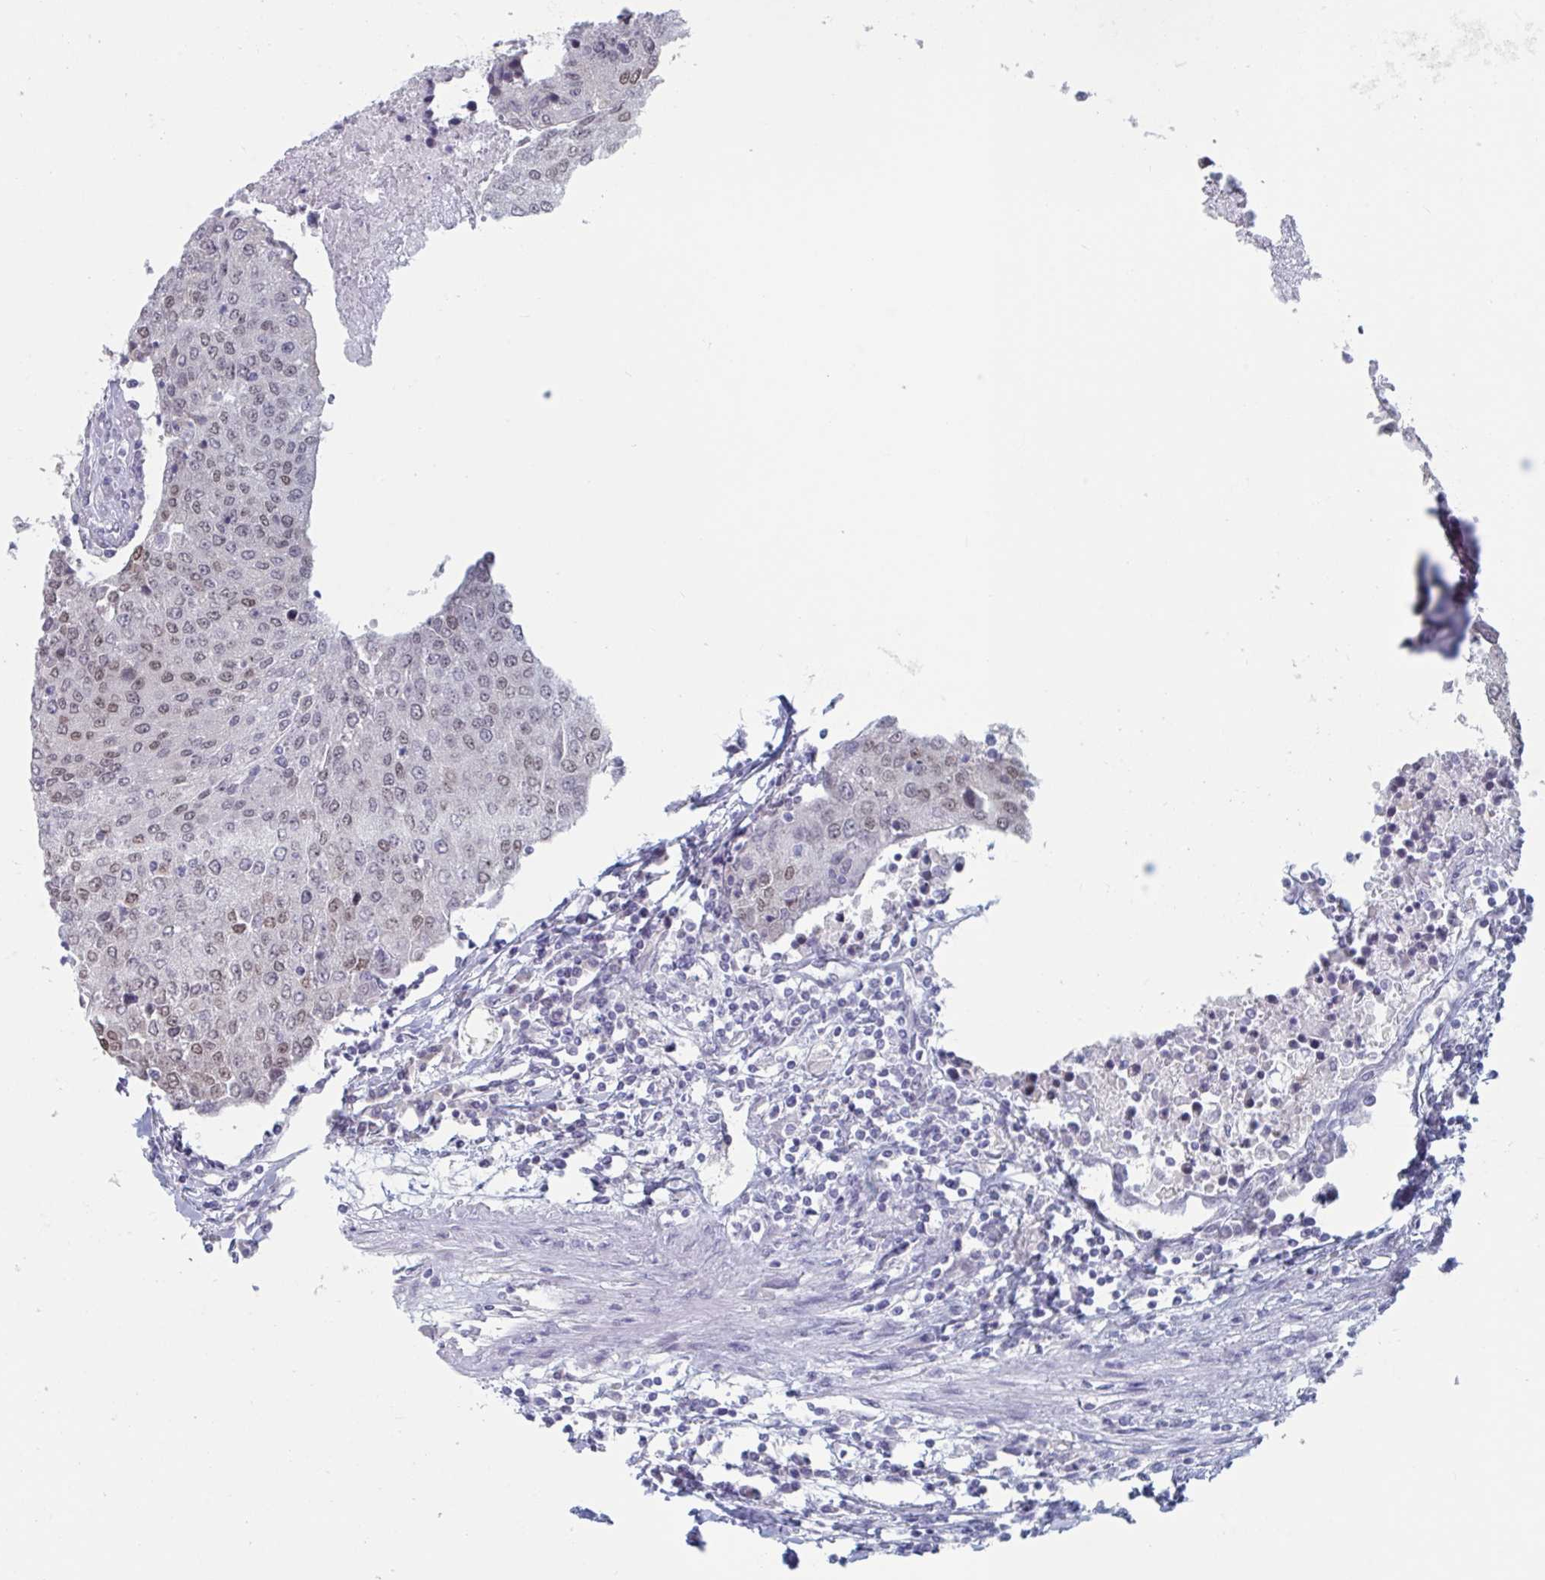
{"staining": {"intensity": "weak", "quantity": "25%-75%", "location": "nuclear"}, "tissue": "urothelial cancer", "cell_type": "Tumor cells", "image_type": "cancer", "snomed": [{"axis": "morphology", "description": "Urothelial carcinoma, High grade"}, {"axis": "topography", "description": "Urinary bladder"}], "caption": "This is a histology image of IHC staining of urothelial cancer, which shows weak staining in the nuclear of tumor cells.", "gene": "FOXA1", "patient": {"sex": "female", "age": 85}}